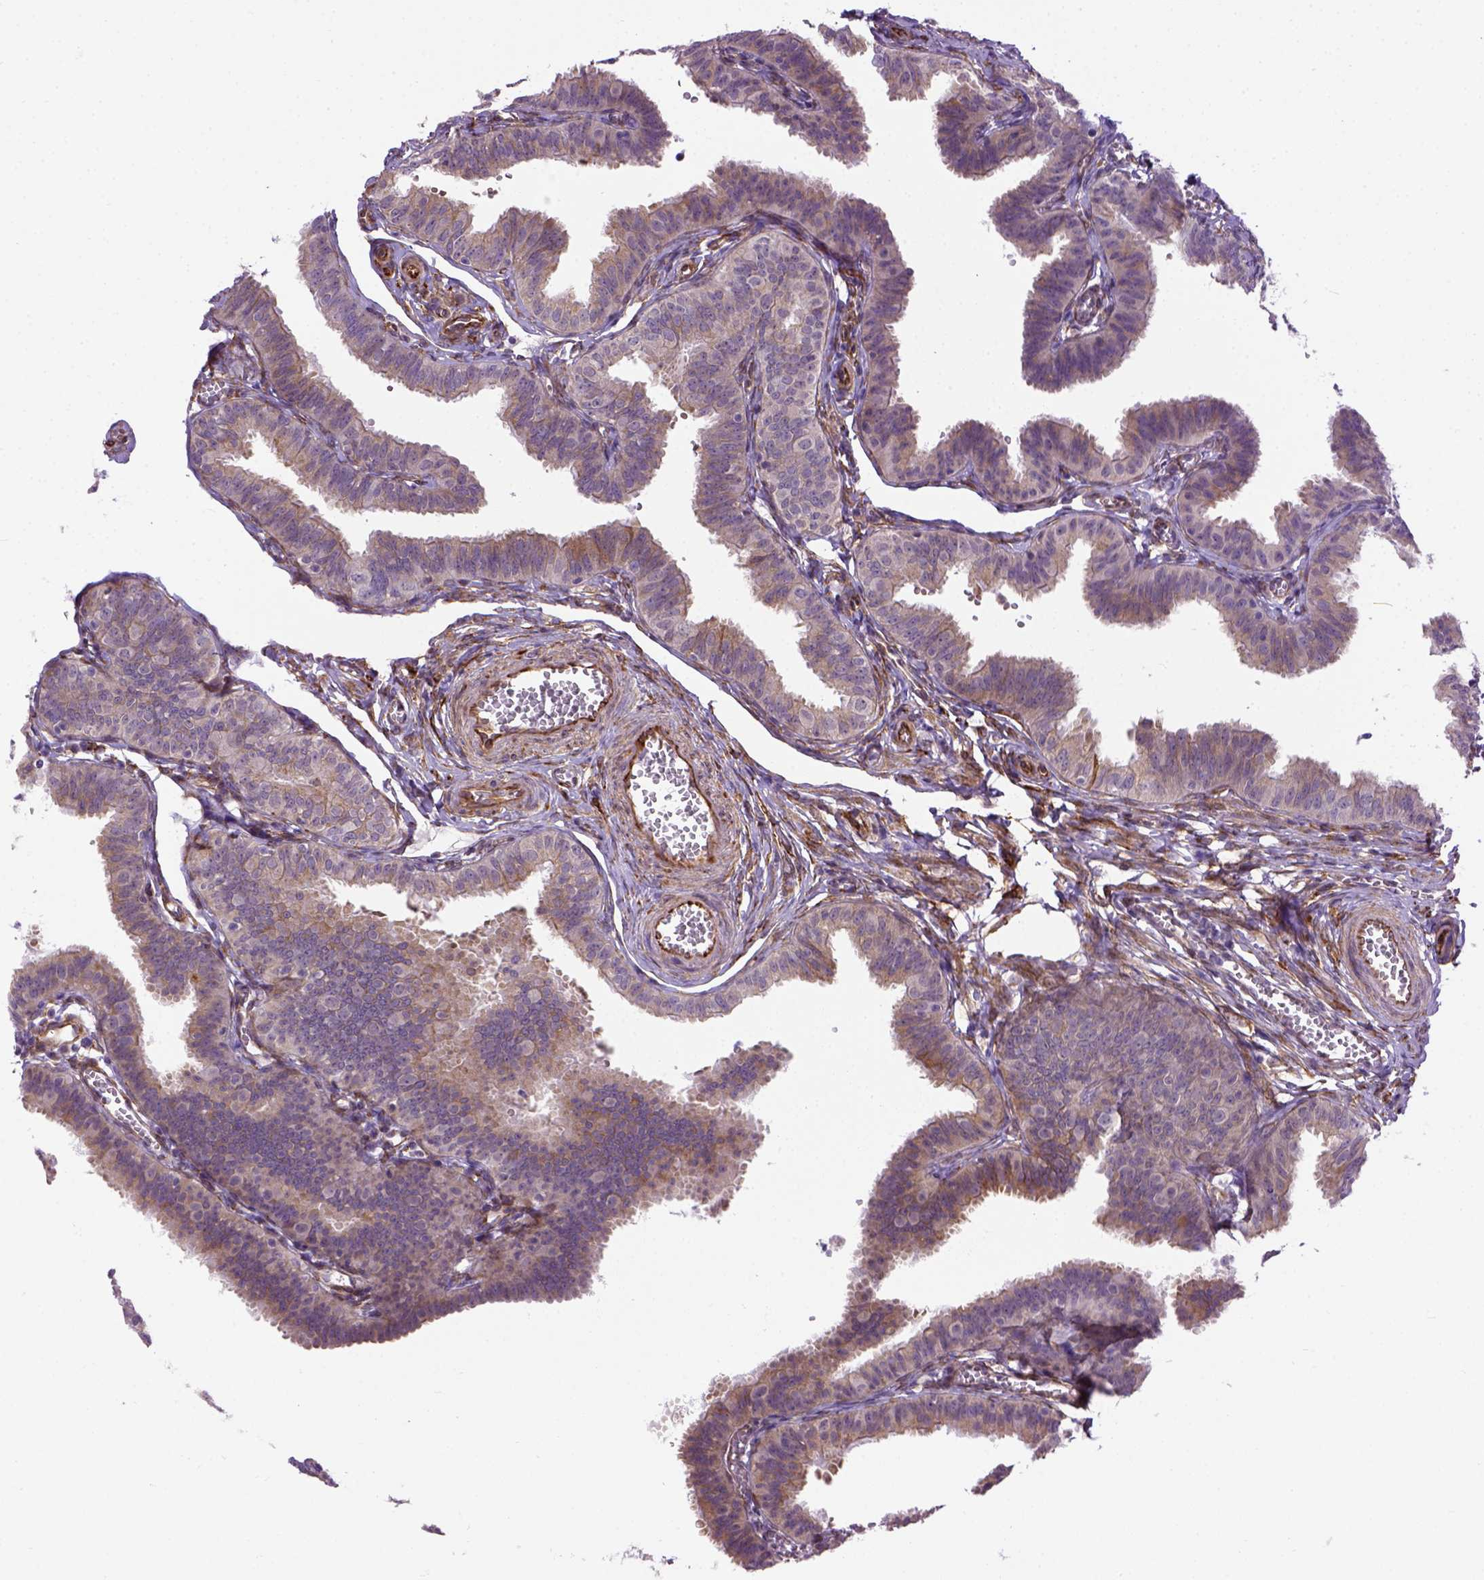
{"staining": {"intensity": "moderate", "quantity": ">75%", "location": "cytoplasmic/membranous"}, "tissue": "fallopian tube", "cell_type": "Glandular cells", "image_type": "normal", "snomed": [{"axis": "morphology", "description": "Normal tissue, NOS"}, {"axis": "topography", "description": "Fallopian tube"}], "caption": "Approximately >75% of glandular cells in unremarkable human fallopian tube reveal moderate cytoplasmic/membranous protein positivity as visualized by brown immunohistochemical staining.", "gene": "KAZN", "patient": {"sex": "female", "age": 25}}